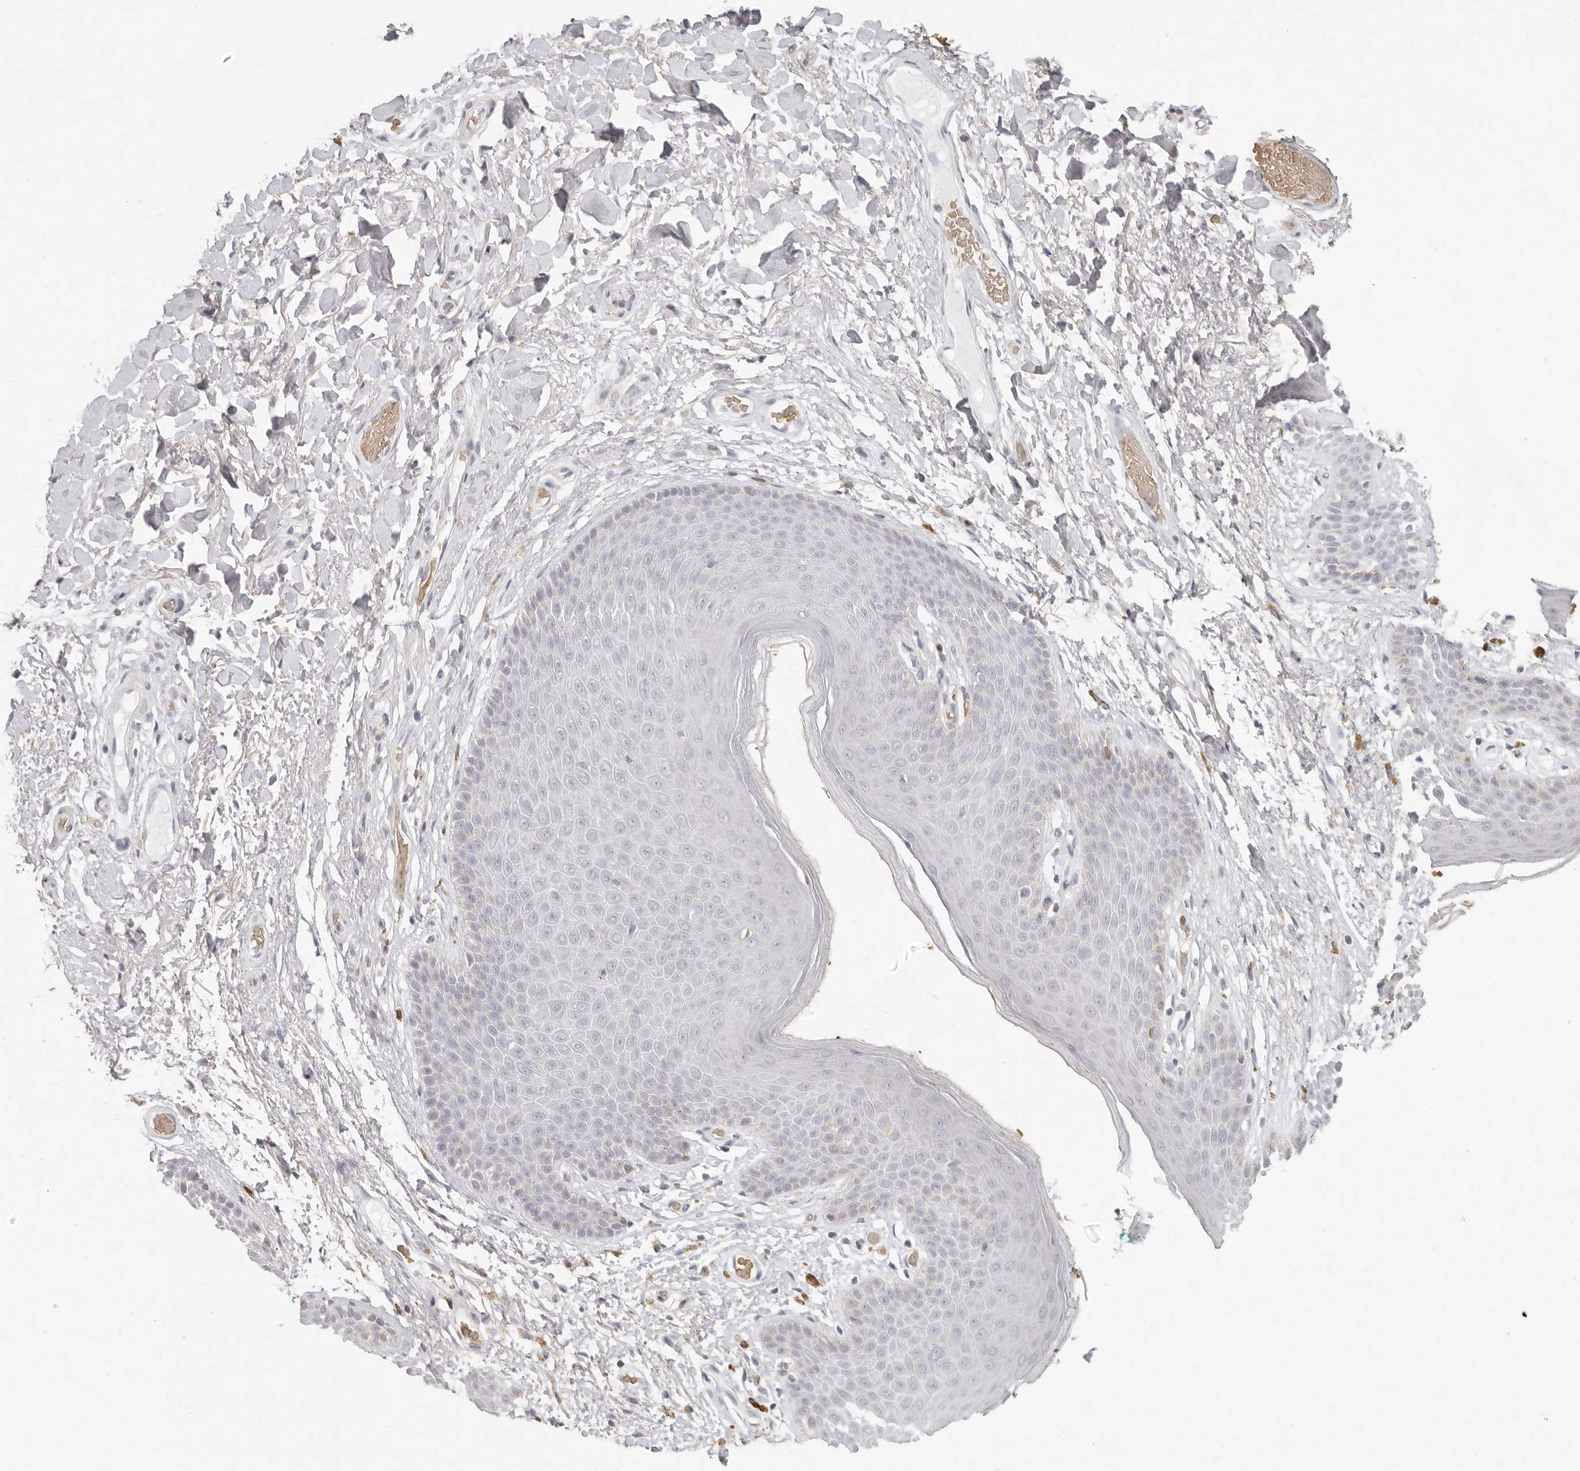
{"staining": {"intensity": "negative", "quantity": "none", "location": "none"}, "tissue": "skin", "cell_type": "Epidermal cells", "image_type": "normal", "snomed": [{"axis": "morphology", "description": "Normal tissue, NOS"}, {"axis": "topography", "description": "Anal"}], "caption": "Skin was stained to show a protein in brown. There is no significant staining in epidermal cells. The staining is performed using DAB brown chromogen with nuclei counter-stained in using hematoxylin.", "gene": "NIBAN1", "patient": {"sex": "male", "age": 74}}